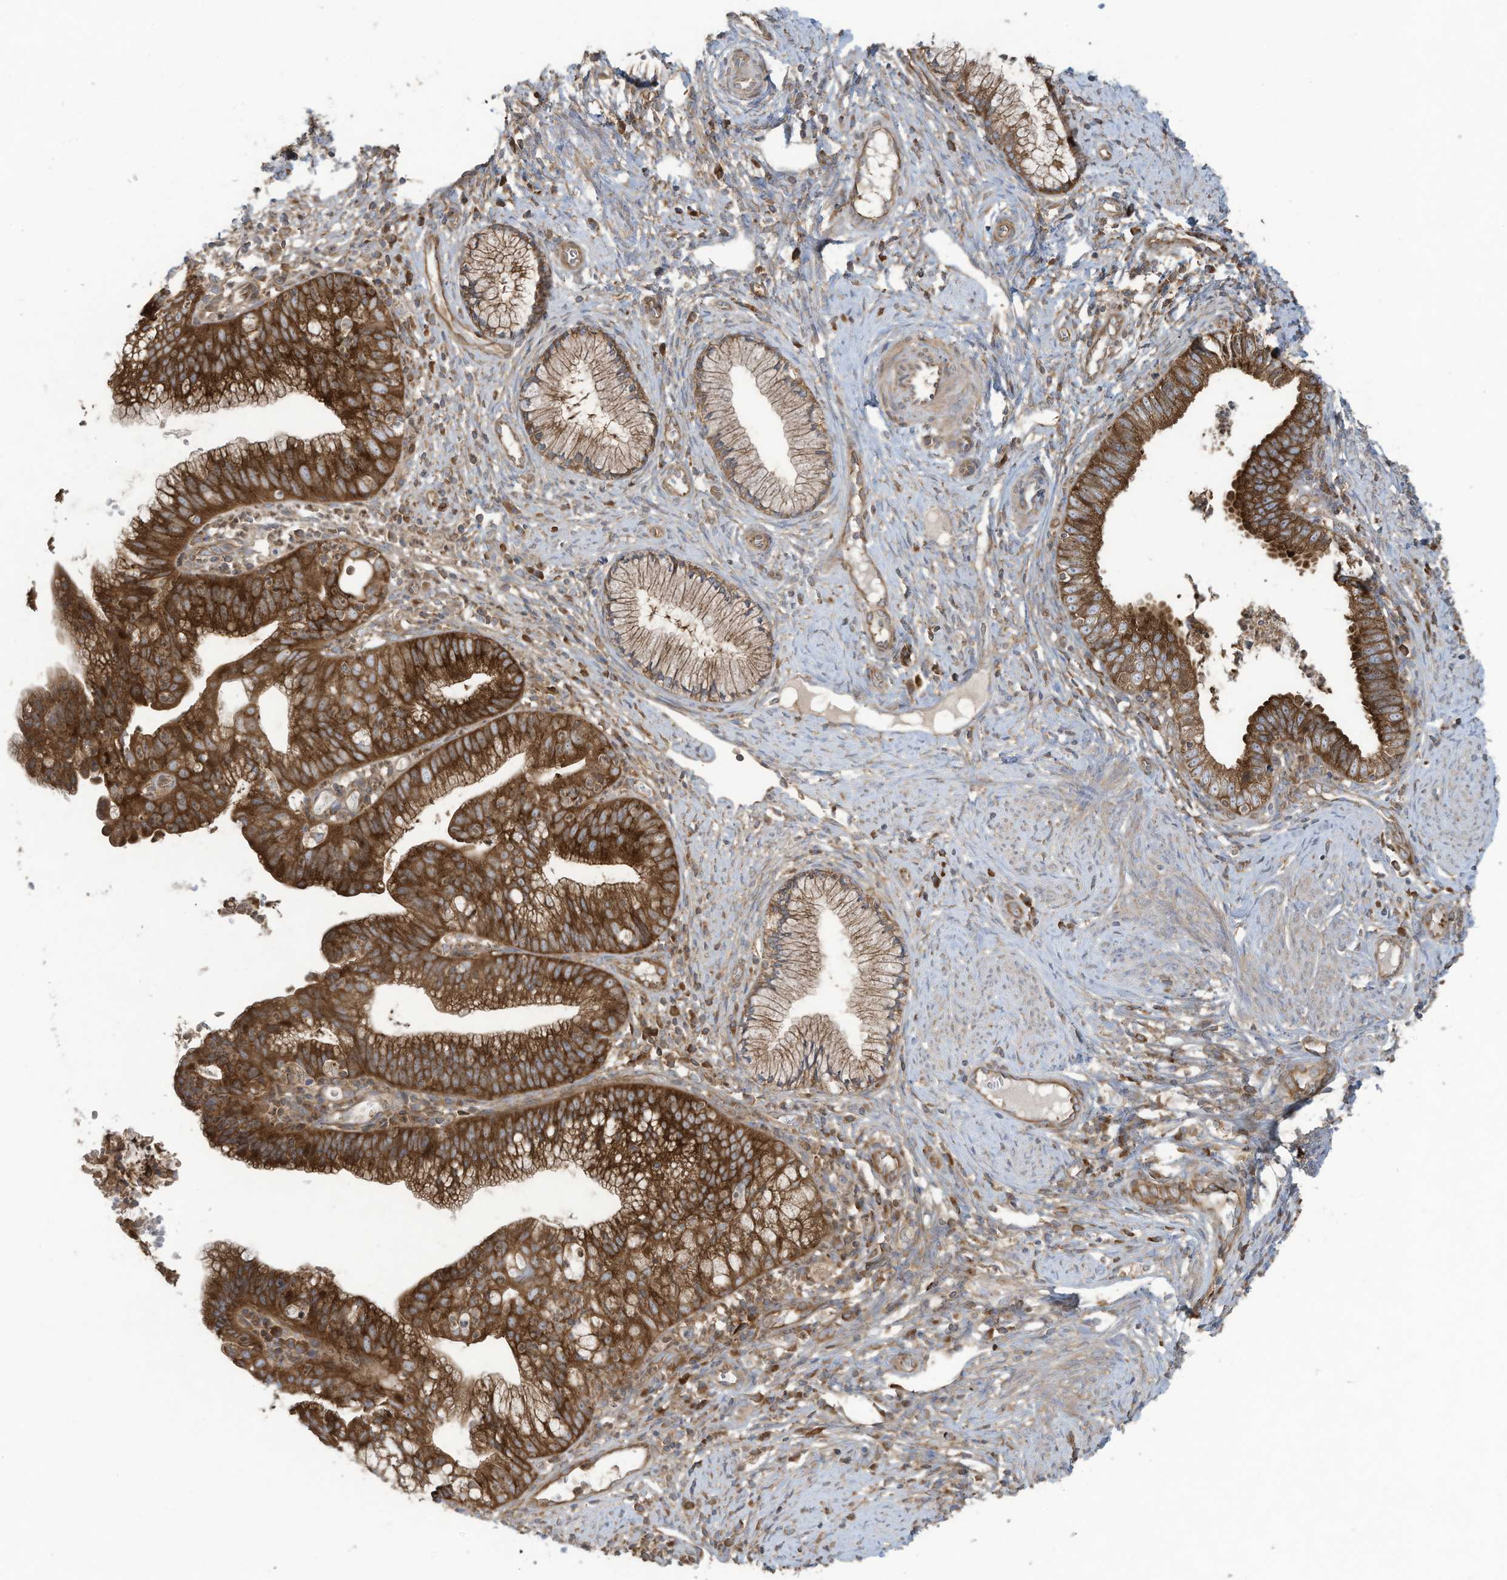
{"staining": {"intensity": "strong", "quantity": ">75%", "location": "cytoplasmic/membranous"}, "tissue": "cervical cancer", "cell_type": "Tumor cells", "image_type": "cancer", "snomed": [{"axis": "morphology", "description": "Adenocarcinoma, NOS"}, {"axis": "topography", "description": "Cervix"}], "caption": "The micrograph shows a brown stain indicating the presence of a protein in the cytoplasmic/membranous of tumor cells in cervical cancer. The staining was performed using DAB (3,3'-diaminobenzidine) to visualize the protein expression in brown, while the nuclei were stained in blue with hematoxylin (Magnification: 20x).", "gene": "OLA1", "patient": {"sex": "female", "age": 36}}